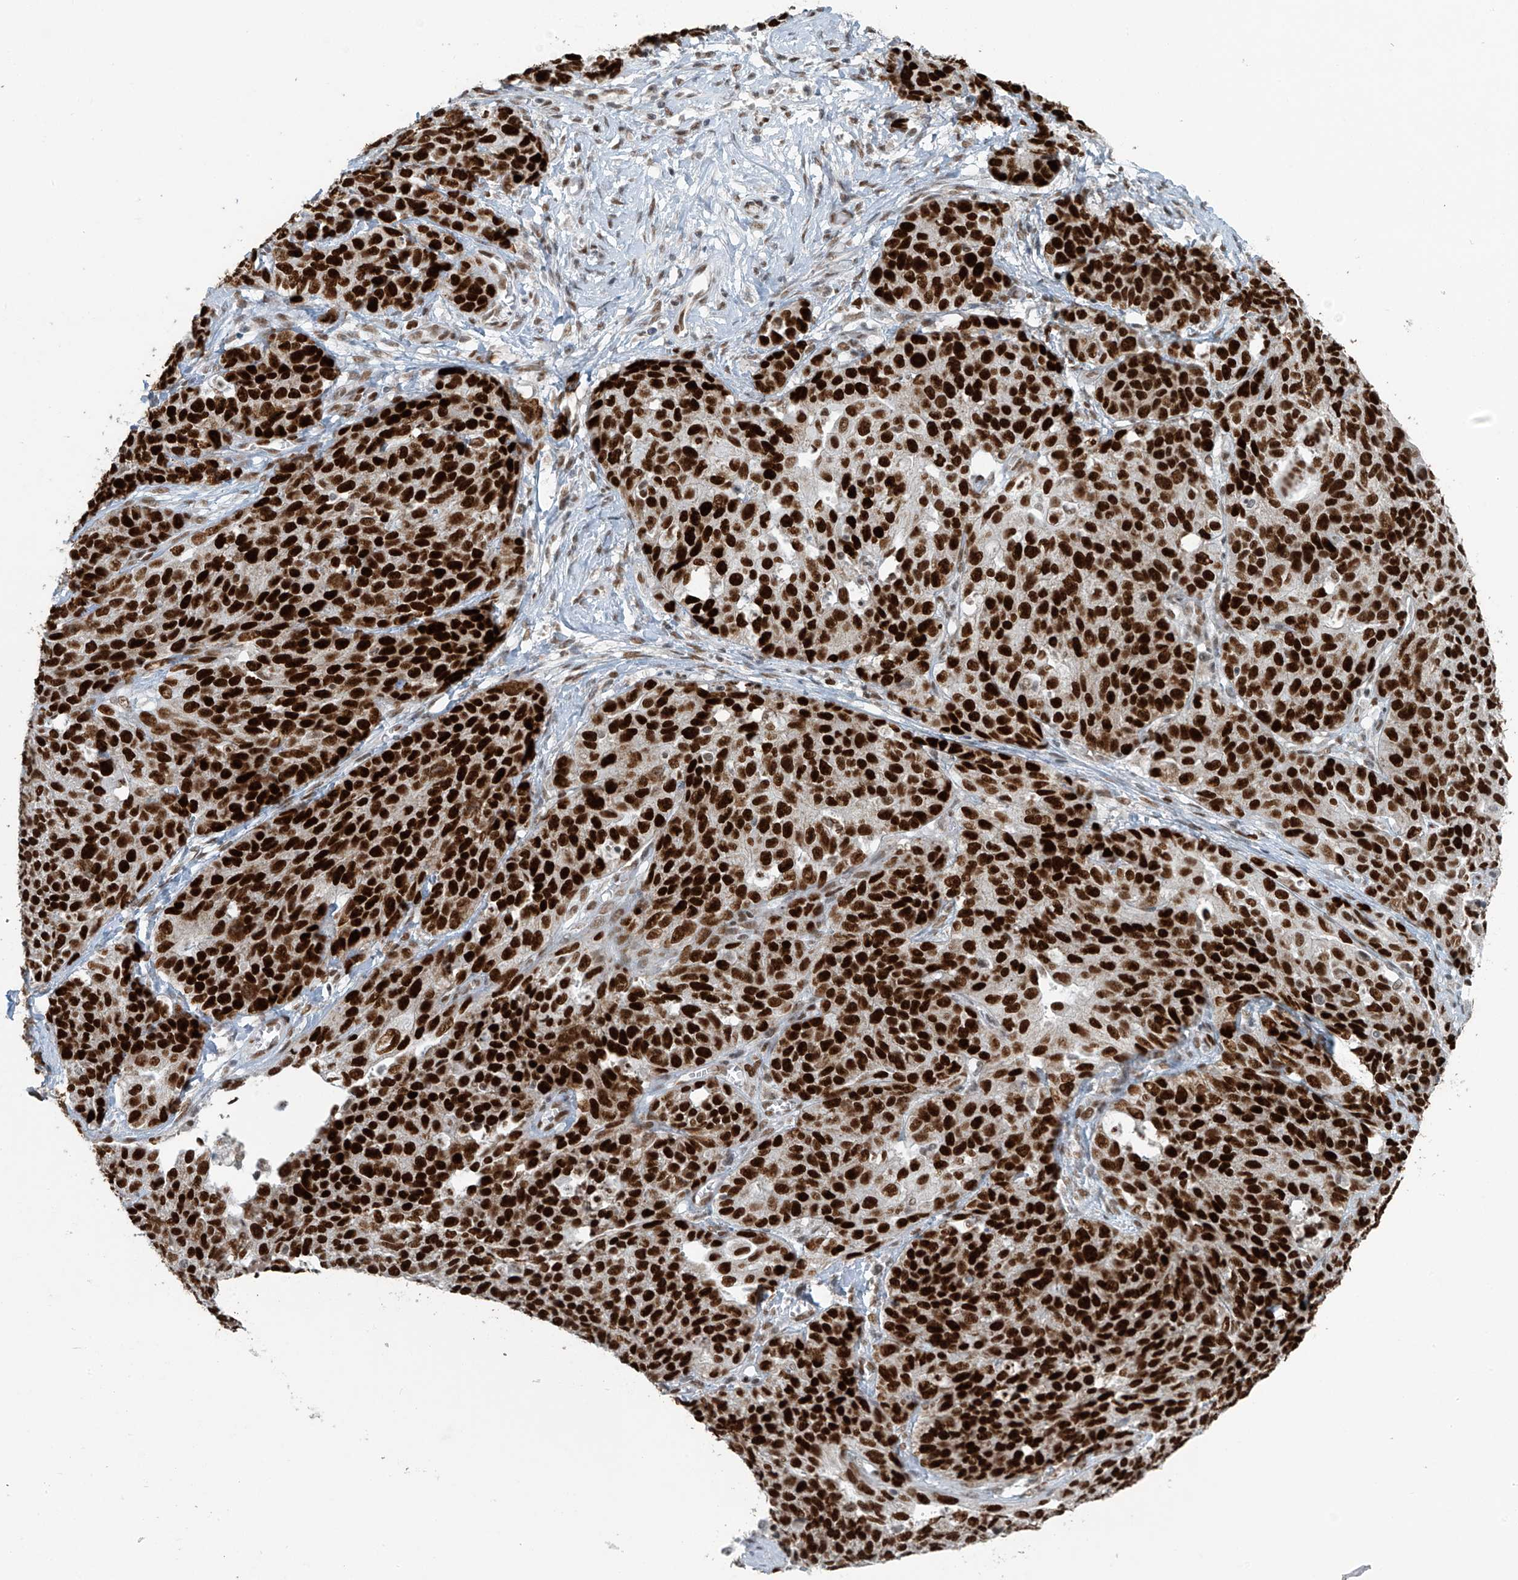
{"staining": {"intensity": "strong", "quantity": ">75%", "location": "nuclear"}, "tissue": "ovarian cancer", "cell_type": "Tumor cells", "image_type": "cancer", "snomed": [{"axis": "morphology", "description": "Cystadenocarcinoma, serous, NOS"}, {"axis": "topography", "description": "Ovary"}], "caption": "Approximately >75% of tumor cells in human ovarian cancer display strong nuclear protein positivity as visualized by brown immunohistochemical staining.", "gene": "WRNIP1", "patient": {"sex": "female", "age": 44}}